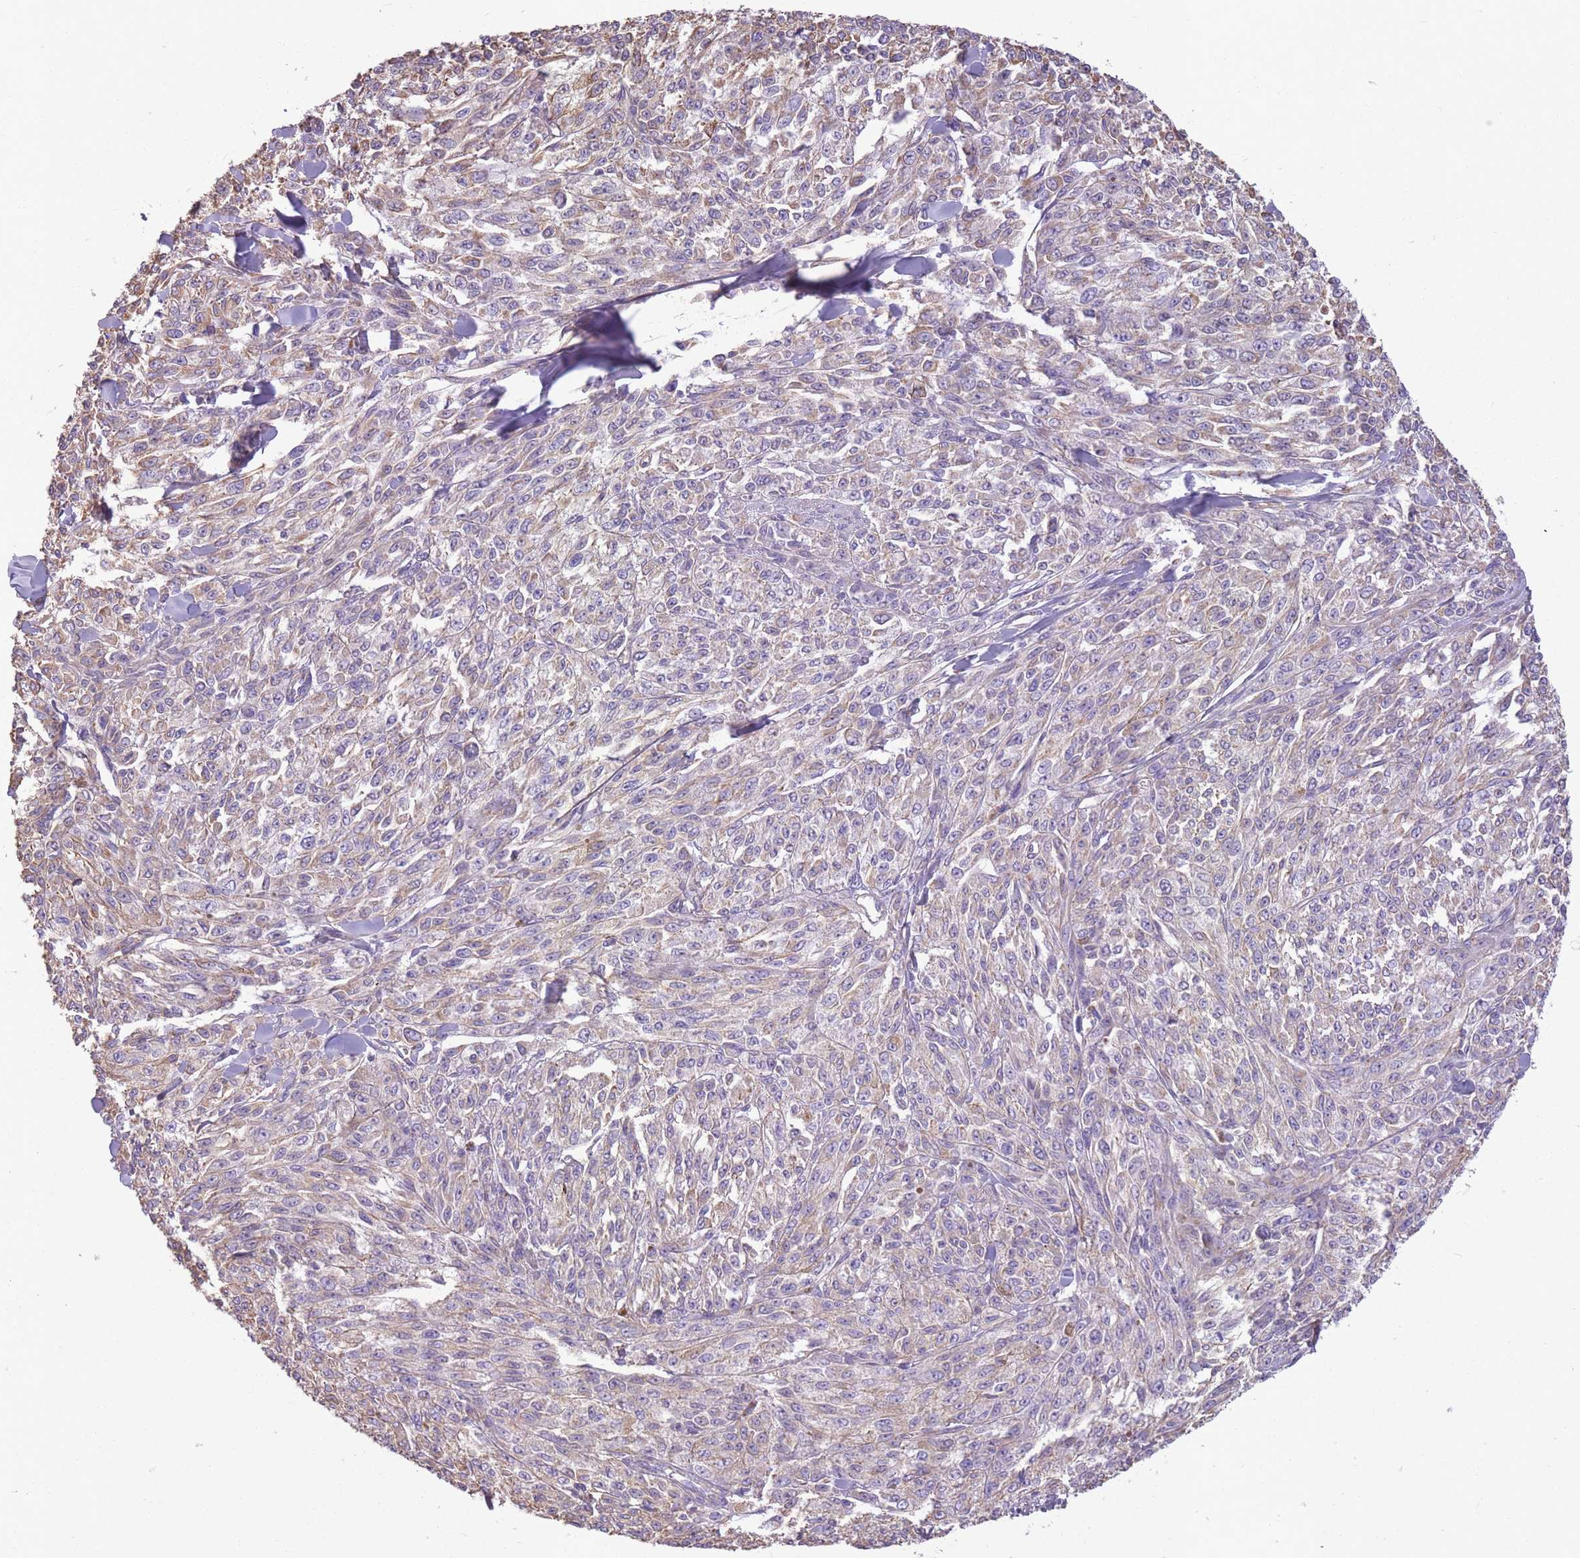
{"staining": {"intensity": "weak", "quantity": ">75%", "location": "cytoplasmic/membranous"}, "tissue": "melanoma", "cell_type": "Tumor cells", "image_type": "cancer", "snomed": [{"axis": "morphology", "description": "Malignant melanoma, NOS"}, {"axis": "topography", "description": "Skin"}], "caption": "Protein staining of melanoma tissue reveals weak cytoplasmic/membranous expression in approximately >75% of tumor cells.", "gene": "ADD1", "patient": {"sex": "female", "age": 52}}